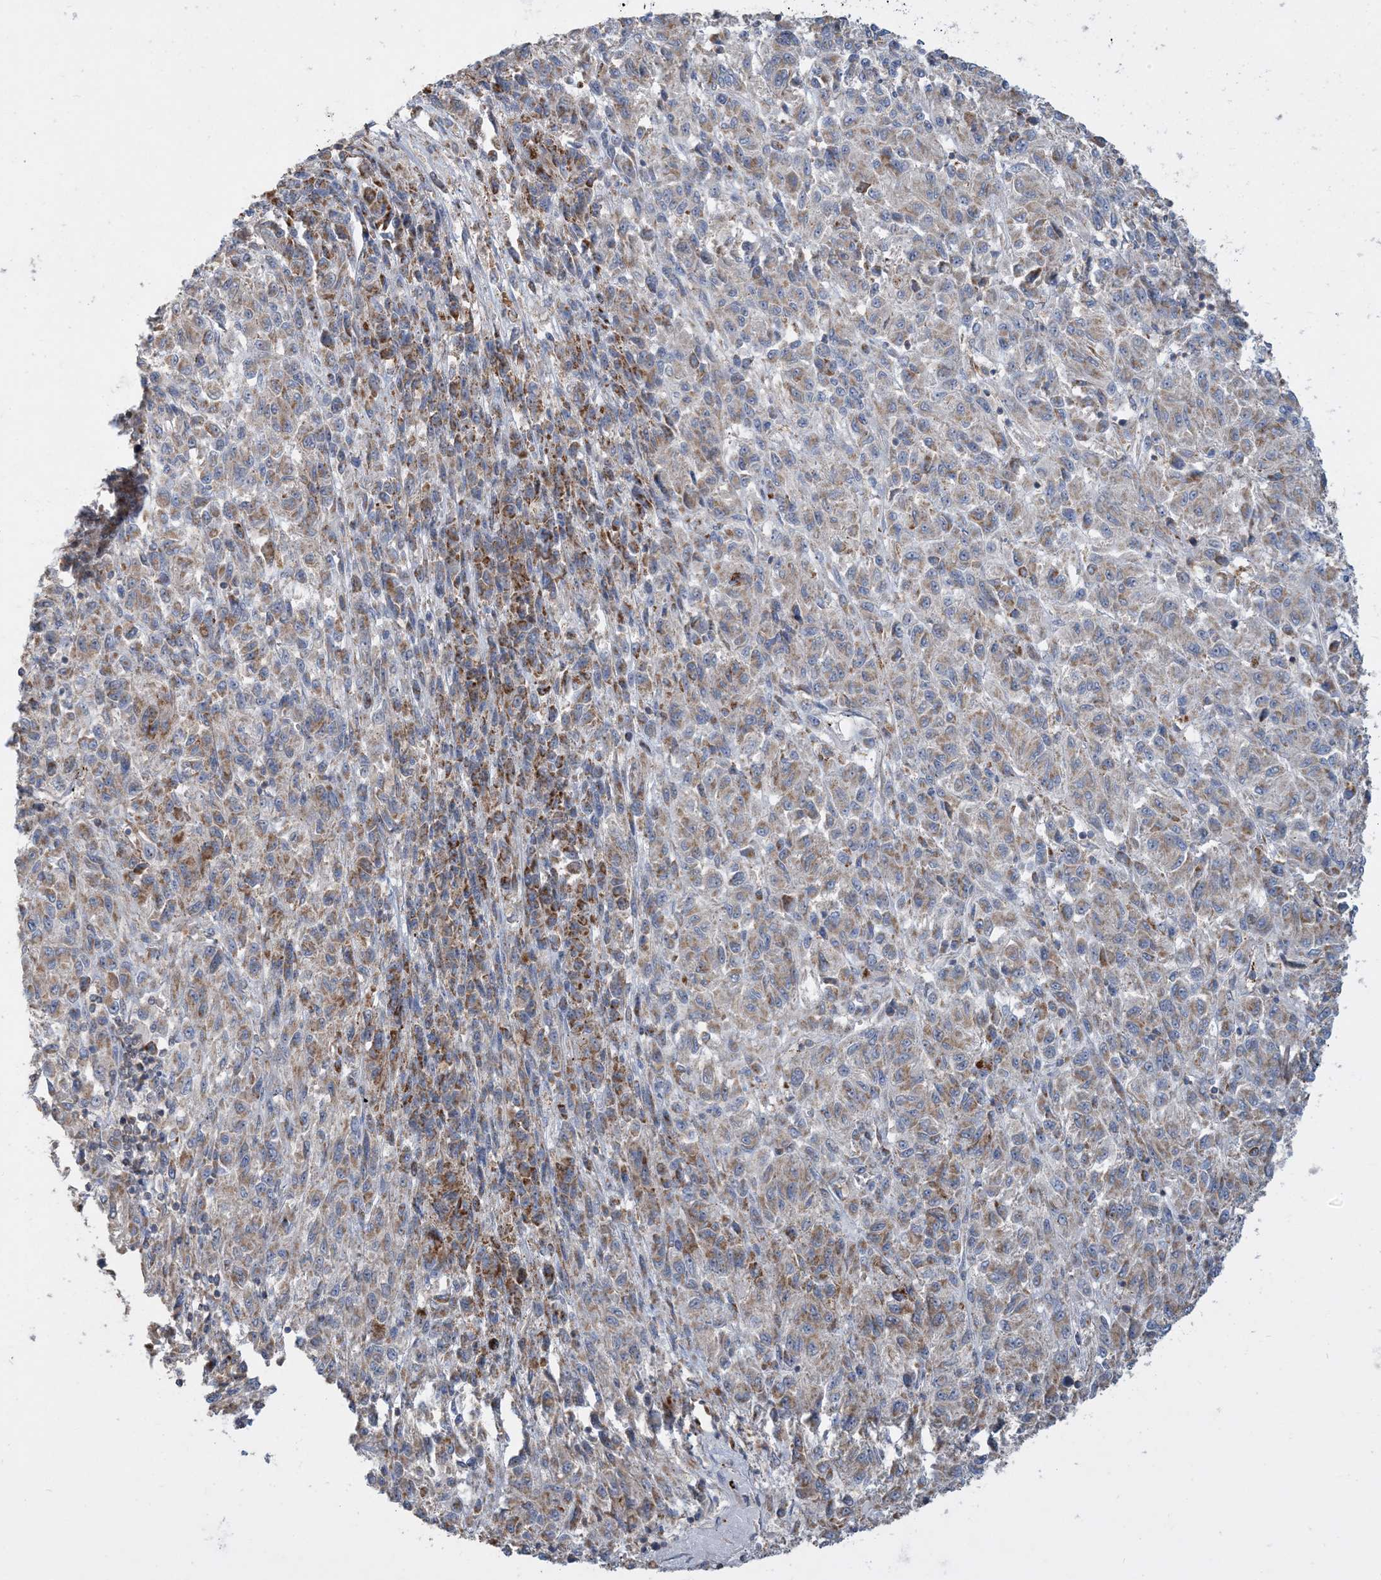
{"staining": {"intensity": "weak", "quantity": ">75%", "location": "cytoplasmic/membranous"}, "tissue": "melanoma", "cell_type": "Tumor cells", "image_type": "cancer", "snomed": [{"axis": "morphology", "description": "Malignant melanoma, Metastatic site"}, {"axis": "topography", "description": "Lung"}], "caption": "Protein staining exhibits weak cytoplasmic/membranous positivity in approximately >75% of tumor cells in melanoma. The protein of interest is stained brown, and the nuclei are stained in blue (DAB IHC with brightfield microscopy, high magnification).", "gene": "ECHDC1", "patient": {"sex": "male", "age": 64}}